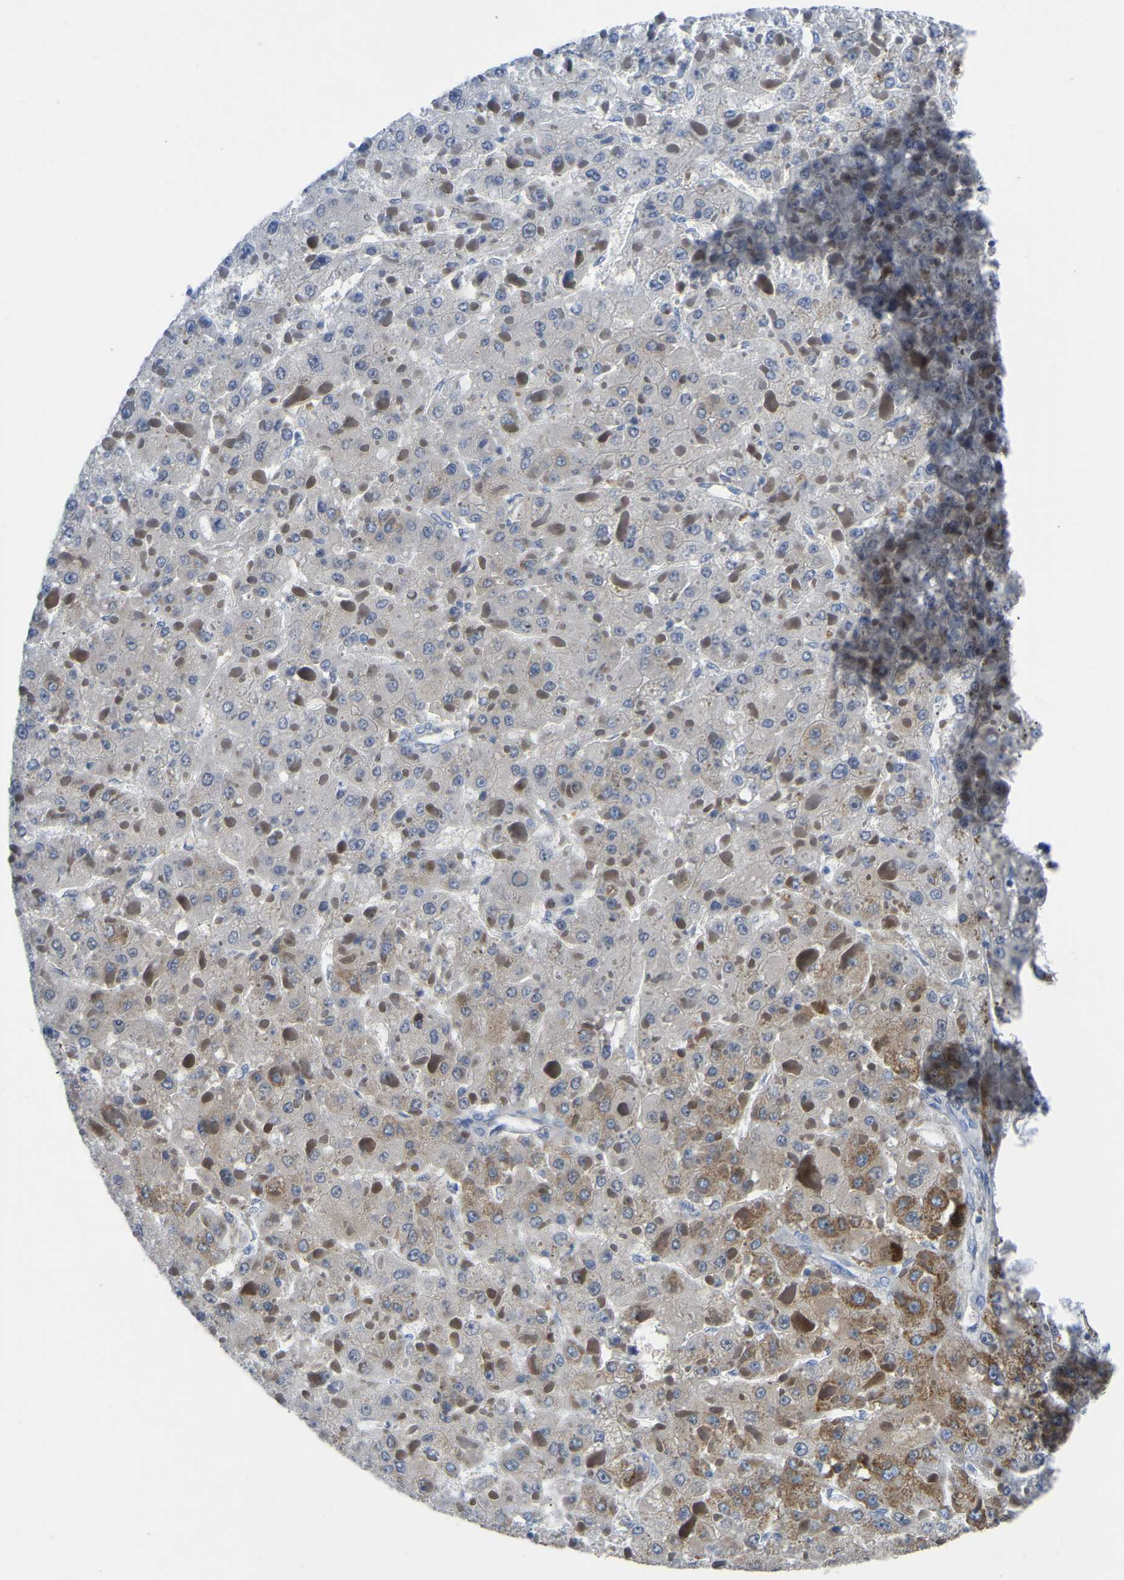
{"staining": {"intensity": "moderate", "quantity": "<25%", "location": "cytoplasmic/membranous"}, "tissue": "liver cancer", "cell_type": "Tumor cells", "image_type": "cancer", "snomed": [{"axis": "morphology", "description": "Carcinoma, Hepatocellular, NOS"}, {"axis": "topography", "description": "Liver"}], "caption": "Protein analysis of hepatocellular carcinoma (liver) tissue exhibits moderate cytoplasmic/membranous positivity in about <25% of tumor cells.", "gene": "ETFA", "patient": {"sex": "female", "age": 73}}